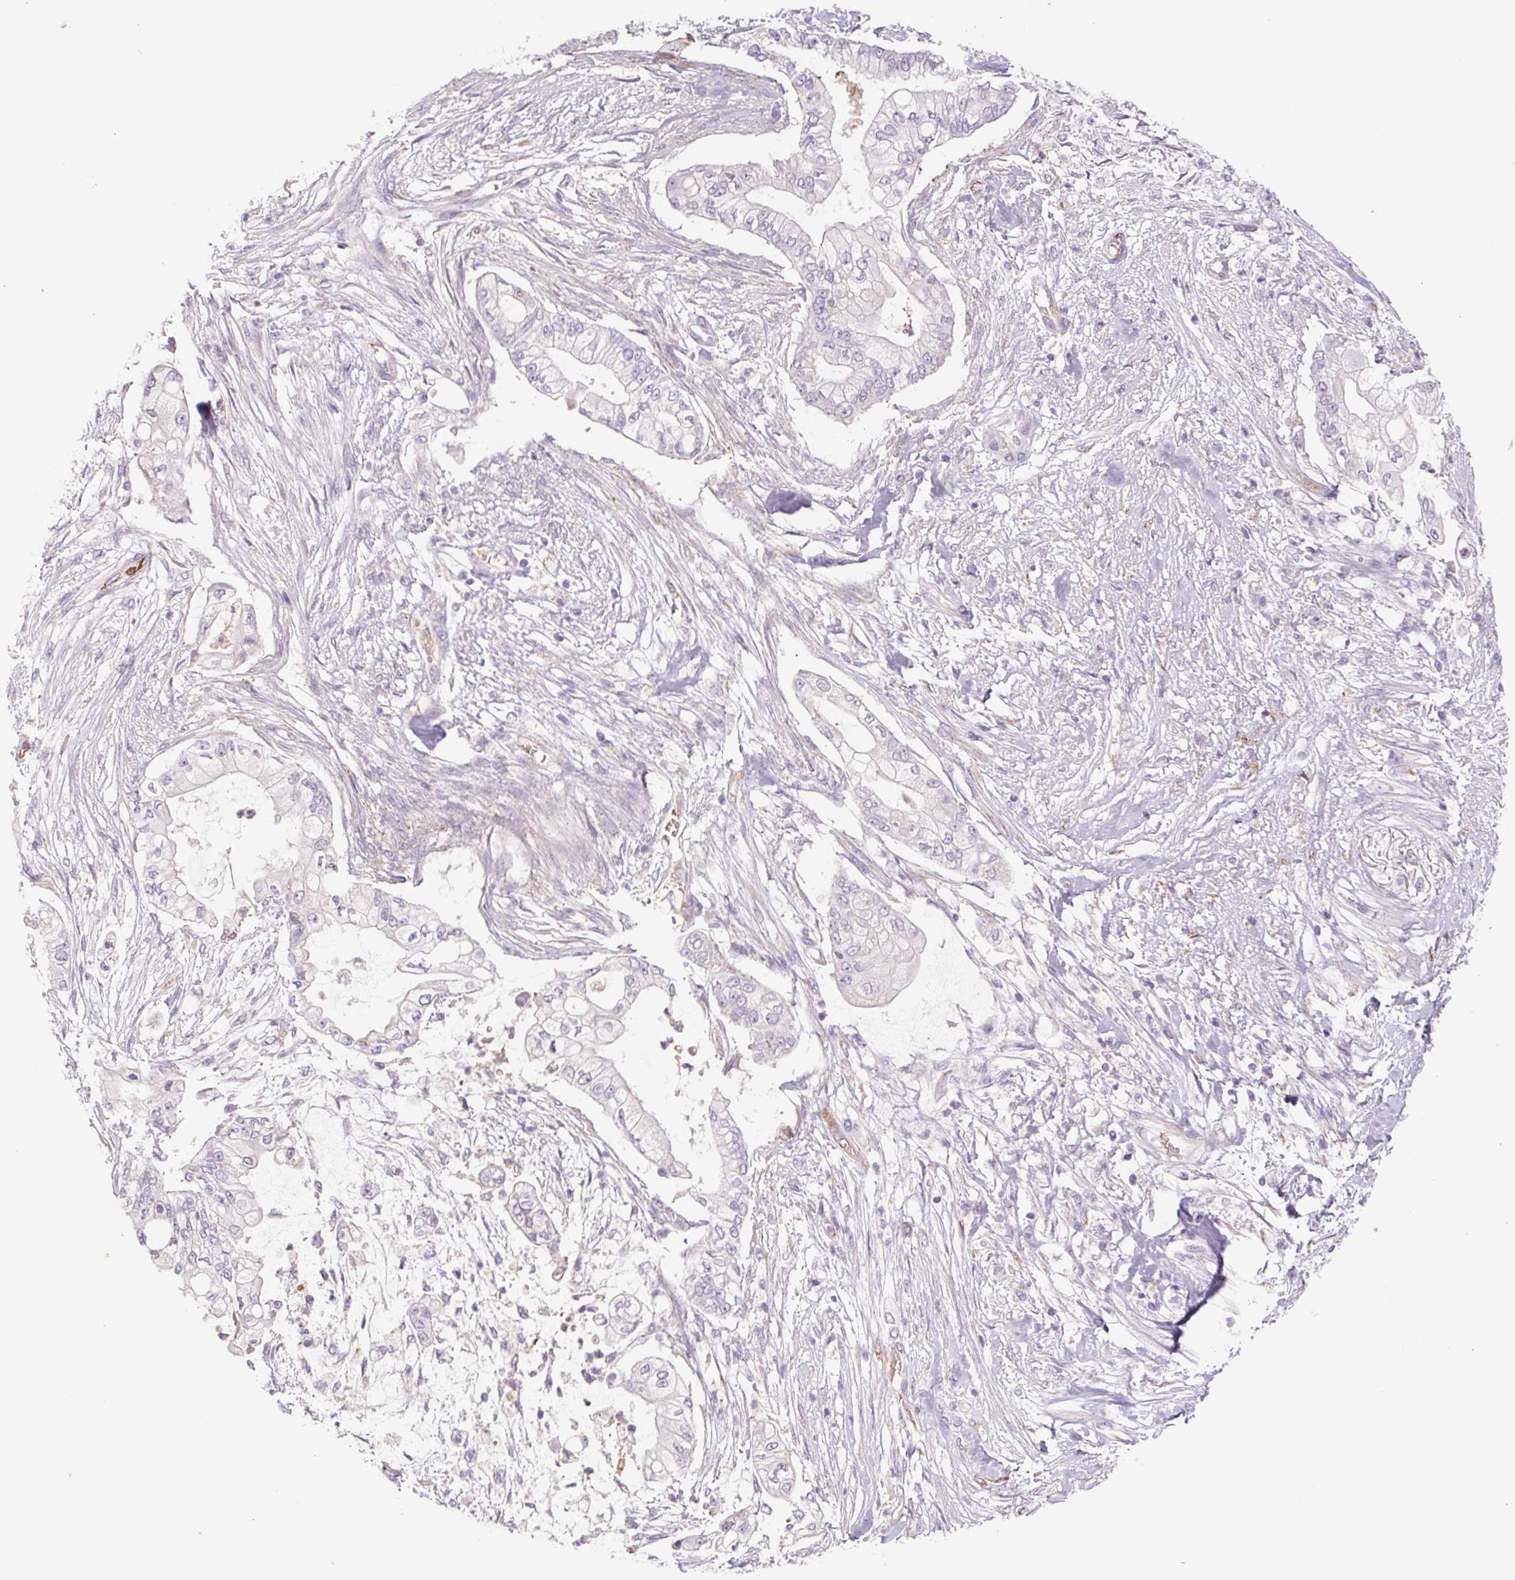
{"staining": {"intensity": "negative", "quantity": "none", "location": "none"}, "tissue": "pancreatic cancer", "cell_type": "Tumor cells", "image_type": "cancer", "snomed": [{"axis": "morphology", "description": "Adenocarcinoma, NOS"}, {"axis": "topography", "description": "Pancreas"}], "caption": "Immunohistochemistry (IHC) of human pancreatic cancer exhibits no staining in tumor cells.", "gene": "IGFL3", "patient": {"sex": "female", "age": 69}}